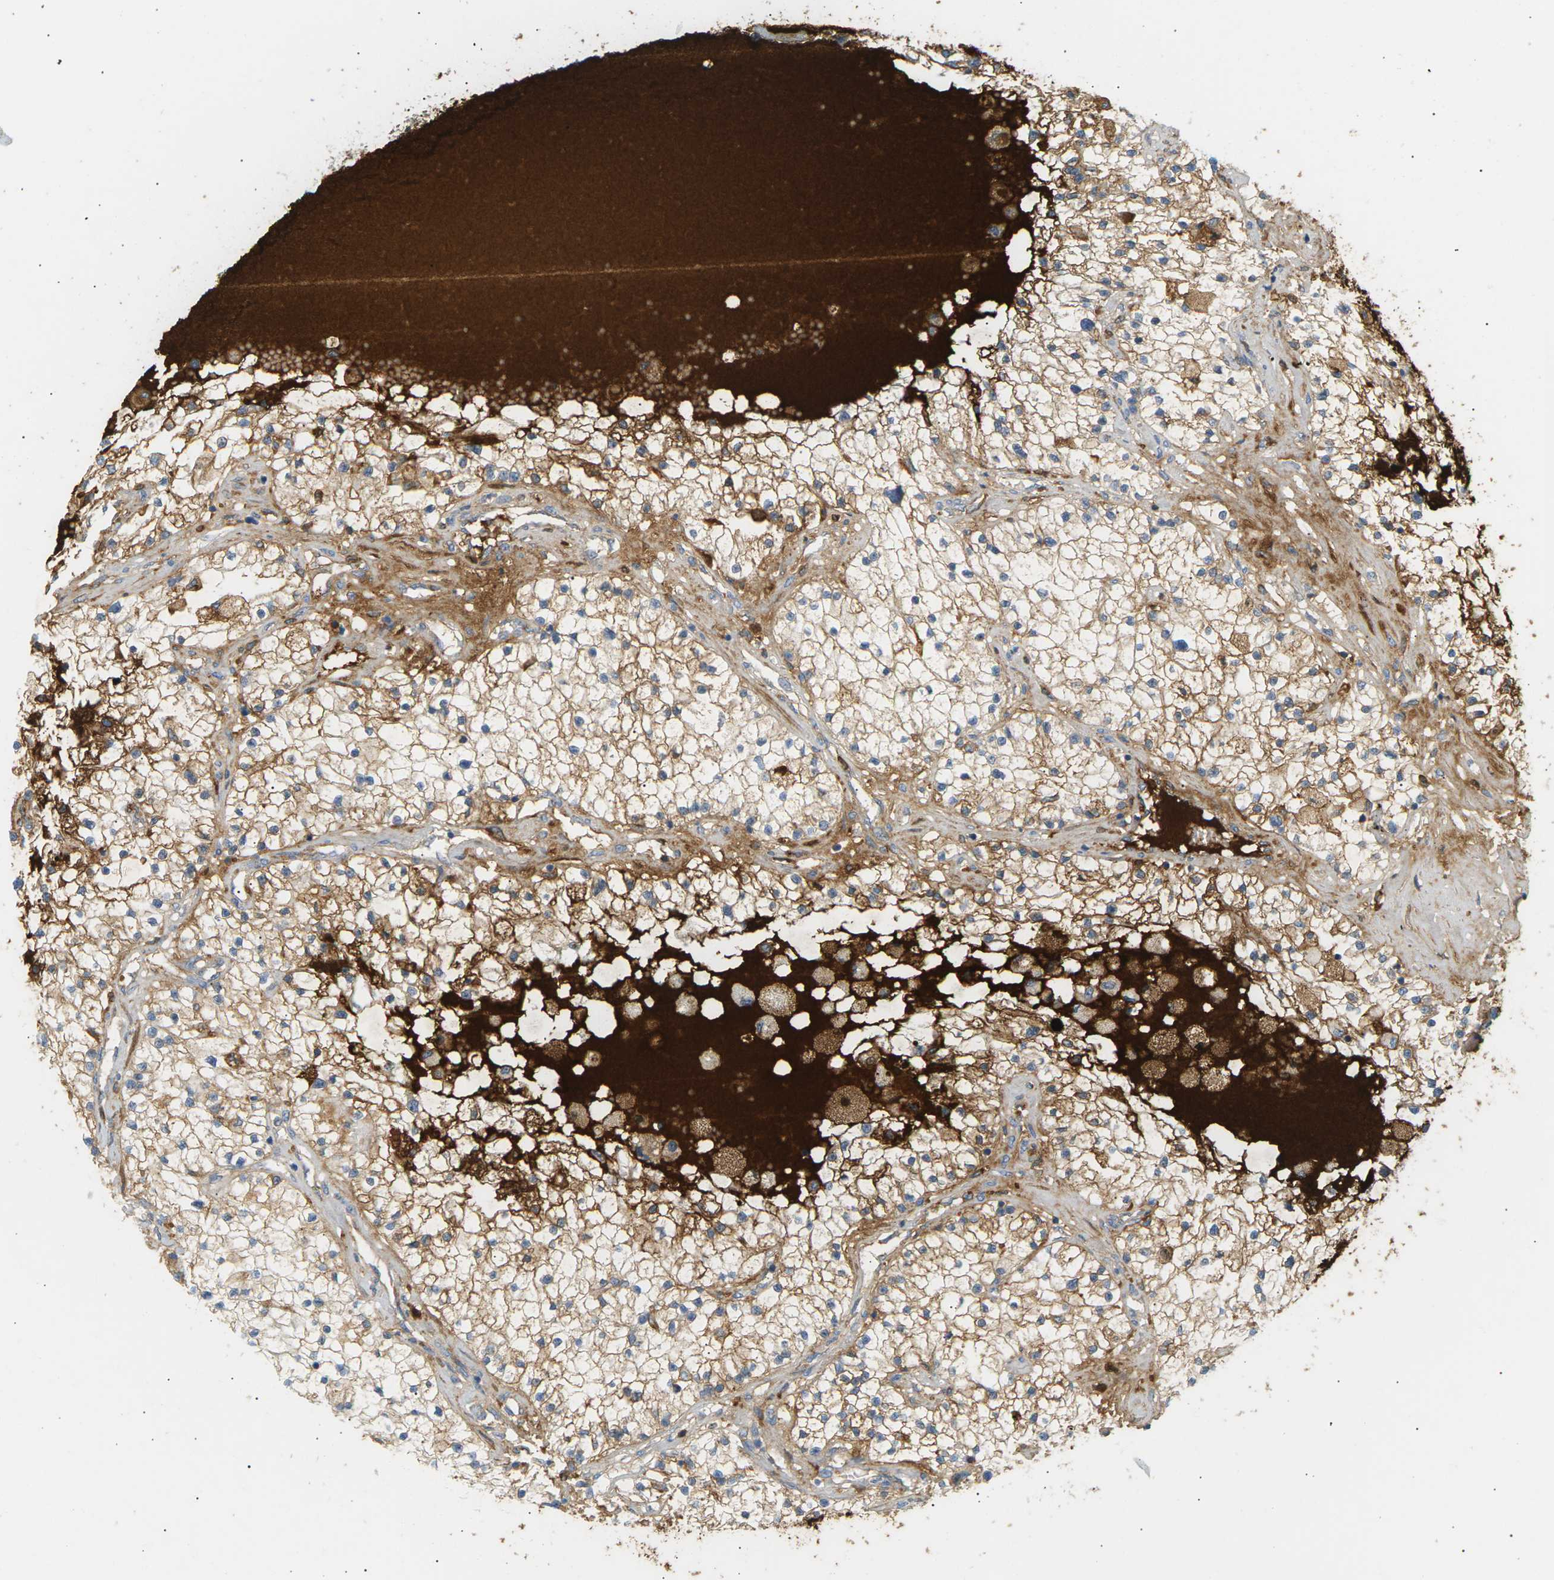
{"staining": {"intensity": "moderate", "quantity": ">75%", "location": "cytoplasmic/membranous"}, "tissue": "renal cancer", "cell_type": "Tumor cells", "image_type": "cancer", "snomed": [{"axis": "morphology", "description": "Adenocarcinoma, NOS"}, {"axis": "topography", "description": "Kidney"}], "caption": "The image exhibits staining of adenocarcinoma (renal), revealing moderate cytoplasmic/membranous protein expression (brown color) within tumor cells. Nuclei are stained in blue.", "gene": "IGLC3", "patient": {"sex": "male", "age": 68}}